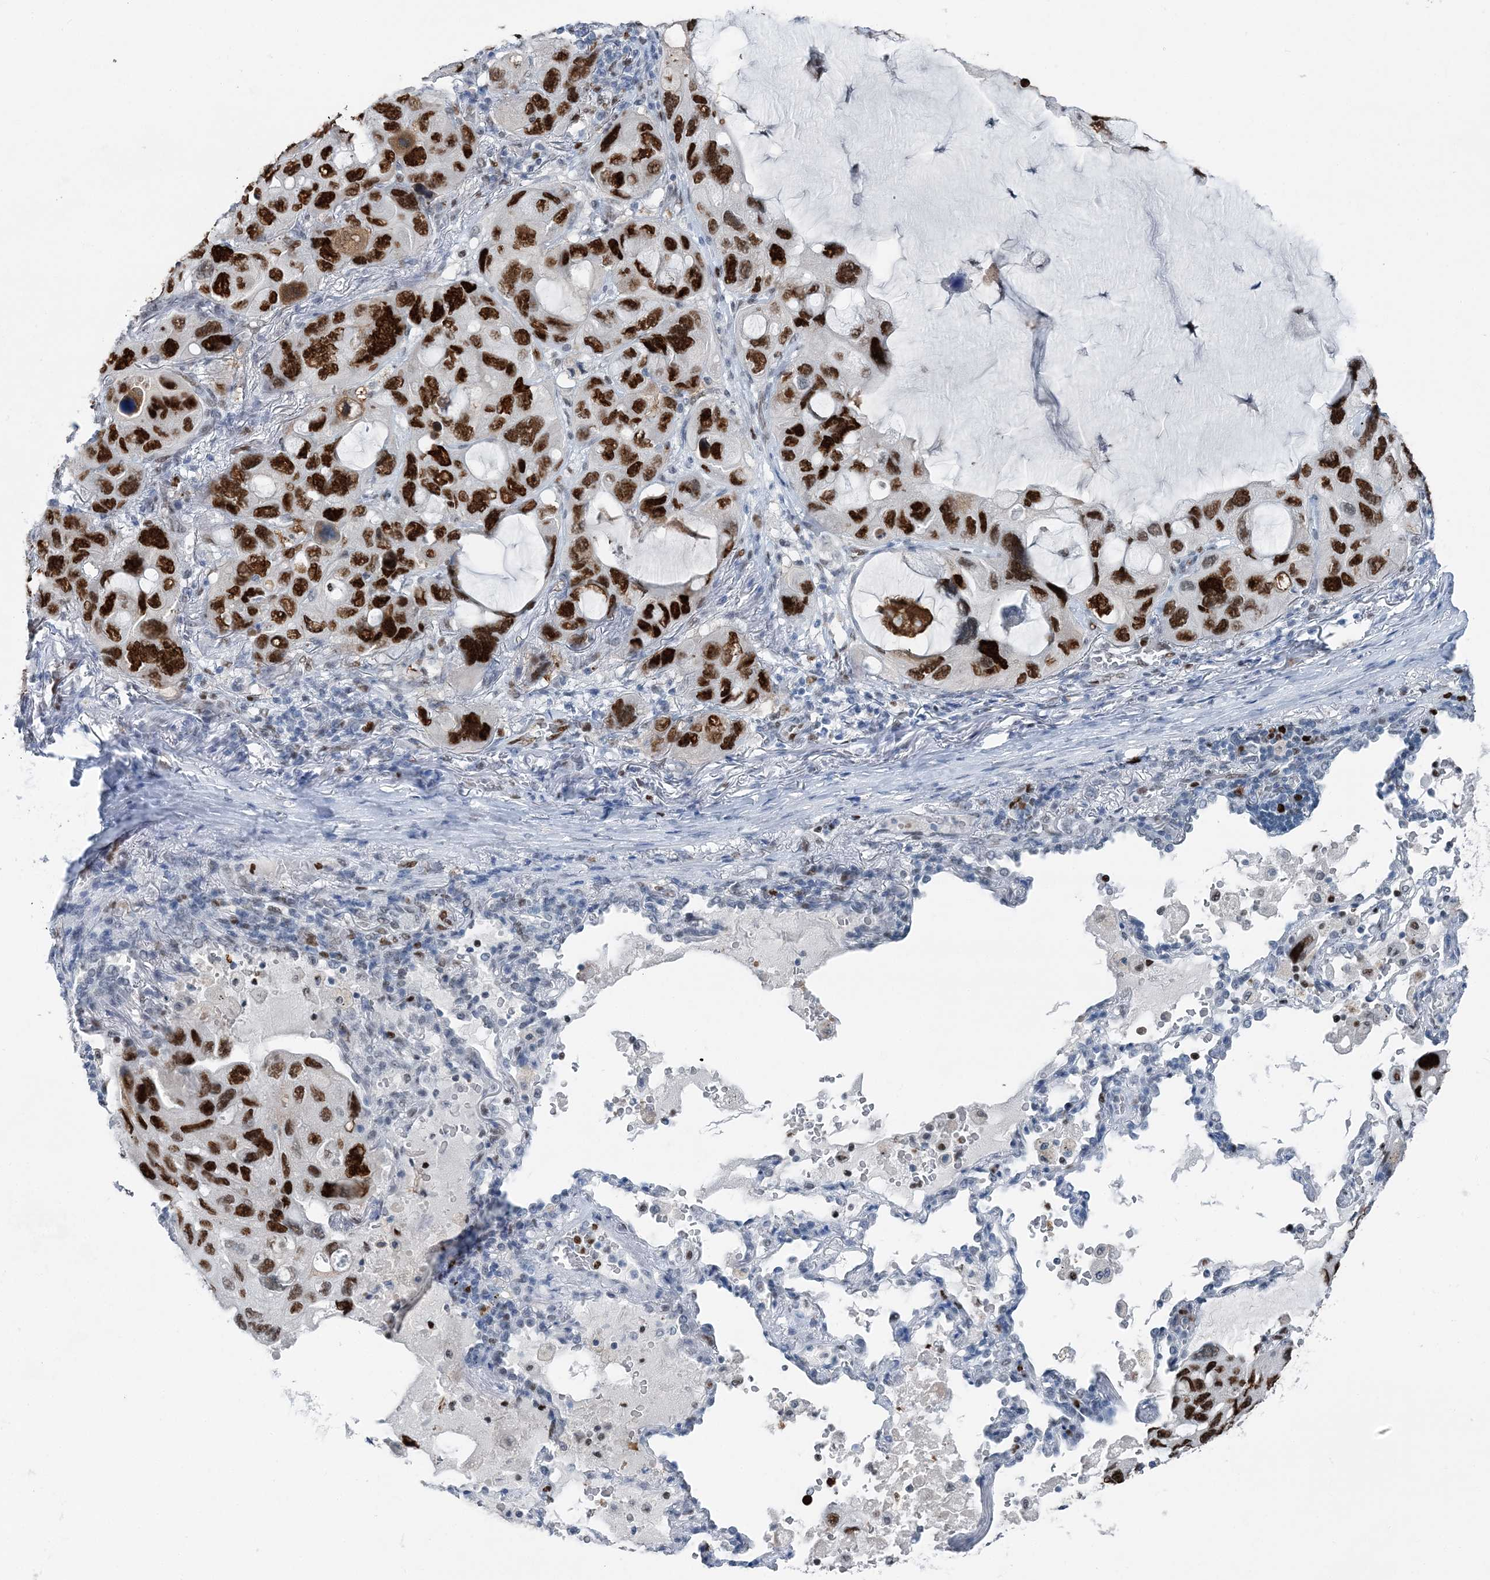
{"staining": {"intensity": "strong", "quantity": ">75%", "location": "nuclear"}, "tissue": "lung cancer", "cell_type": "Tumor cells", "image_type": "cancer", "snomed": [{"axis": "morphology", "description": "Squamous cell carcinoma, NOS"}, {"axis": "topography", "description": "Lung"}], "caption": "A high-resolution photomicrograph shows immunohistochemistry staining of squamous cell carcinoma (lung), which reveals strong nuclear positivity in about >75% of tumor cells. The staining was performed using DAB, with brown indicating positive protein expression. Nuclei are stained blue with hematoxylin.", "gene": "HAT1", "patient": {"sex": "female", "age": 73}}